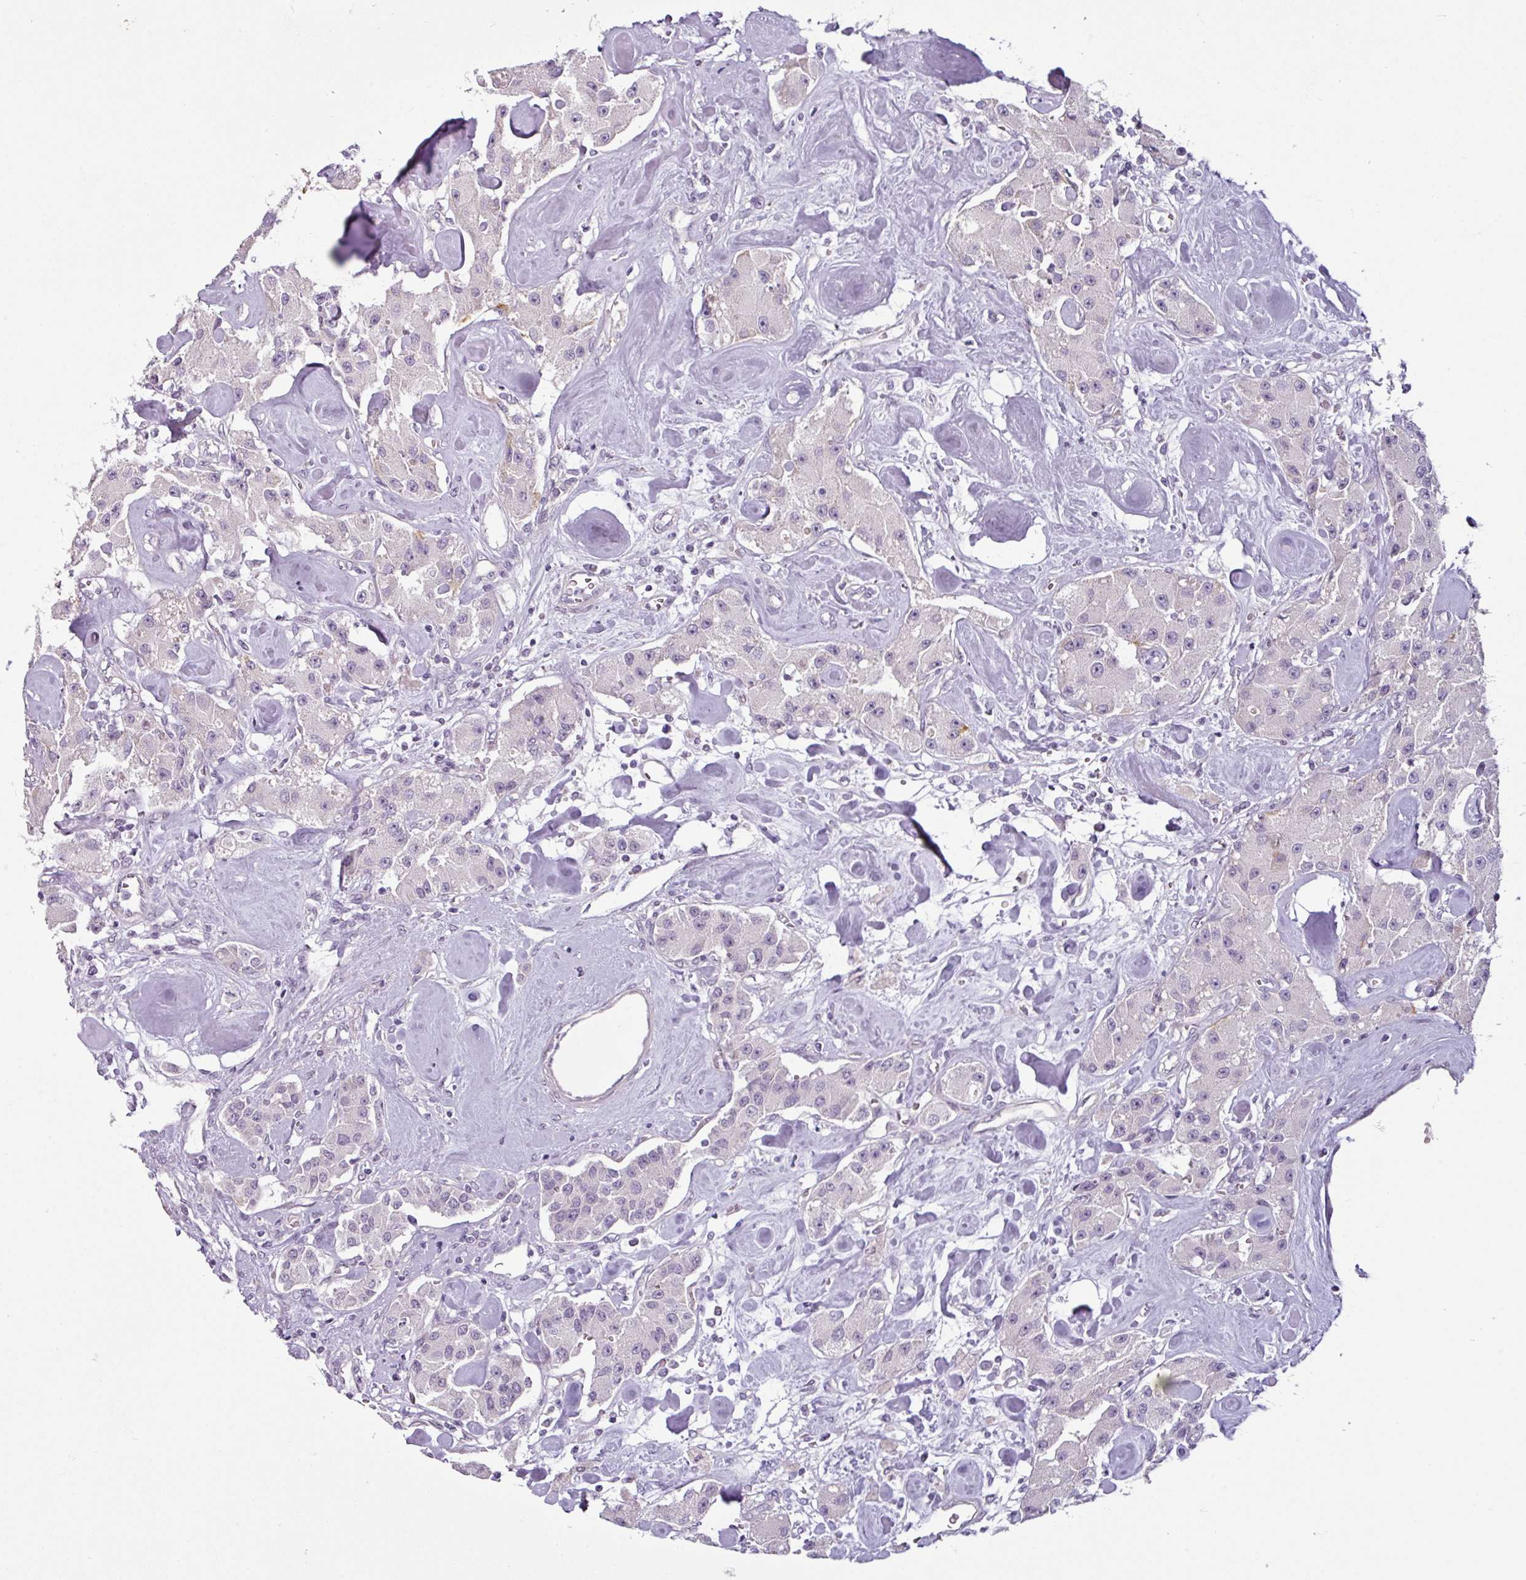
{"staining": {"intensity": "negative", "quantity": "none", "location": "none"}, "tissue": "carcinoid", "cell_type": "Tumor cells", "image_type": "cancer", "snomed": [{"axis": "morphology", "description": "Carcinoid, malignant, NOS"}, {"axis": "topography", "description": "Pancreas"}], "caption": "Immunohistochemistry (IHC) of carcinoid reveals no positivity in tumor cells.", "gene": "OR52D1", "patient": {"sex": "male", "age": 41}}